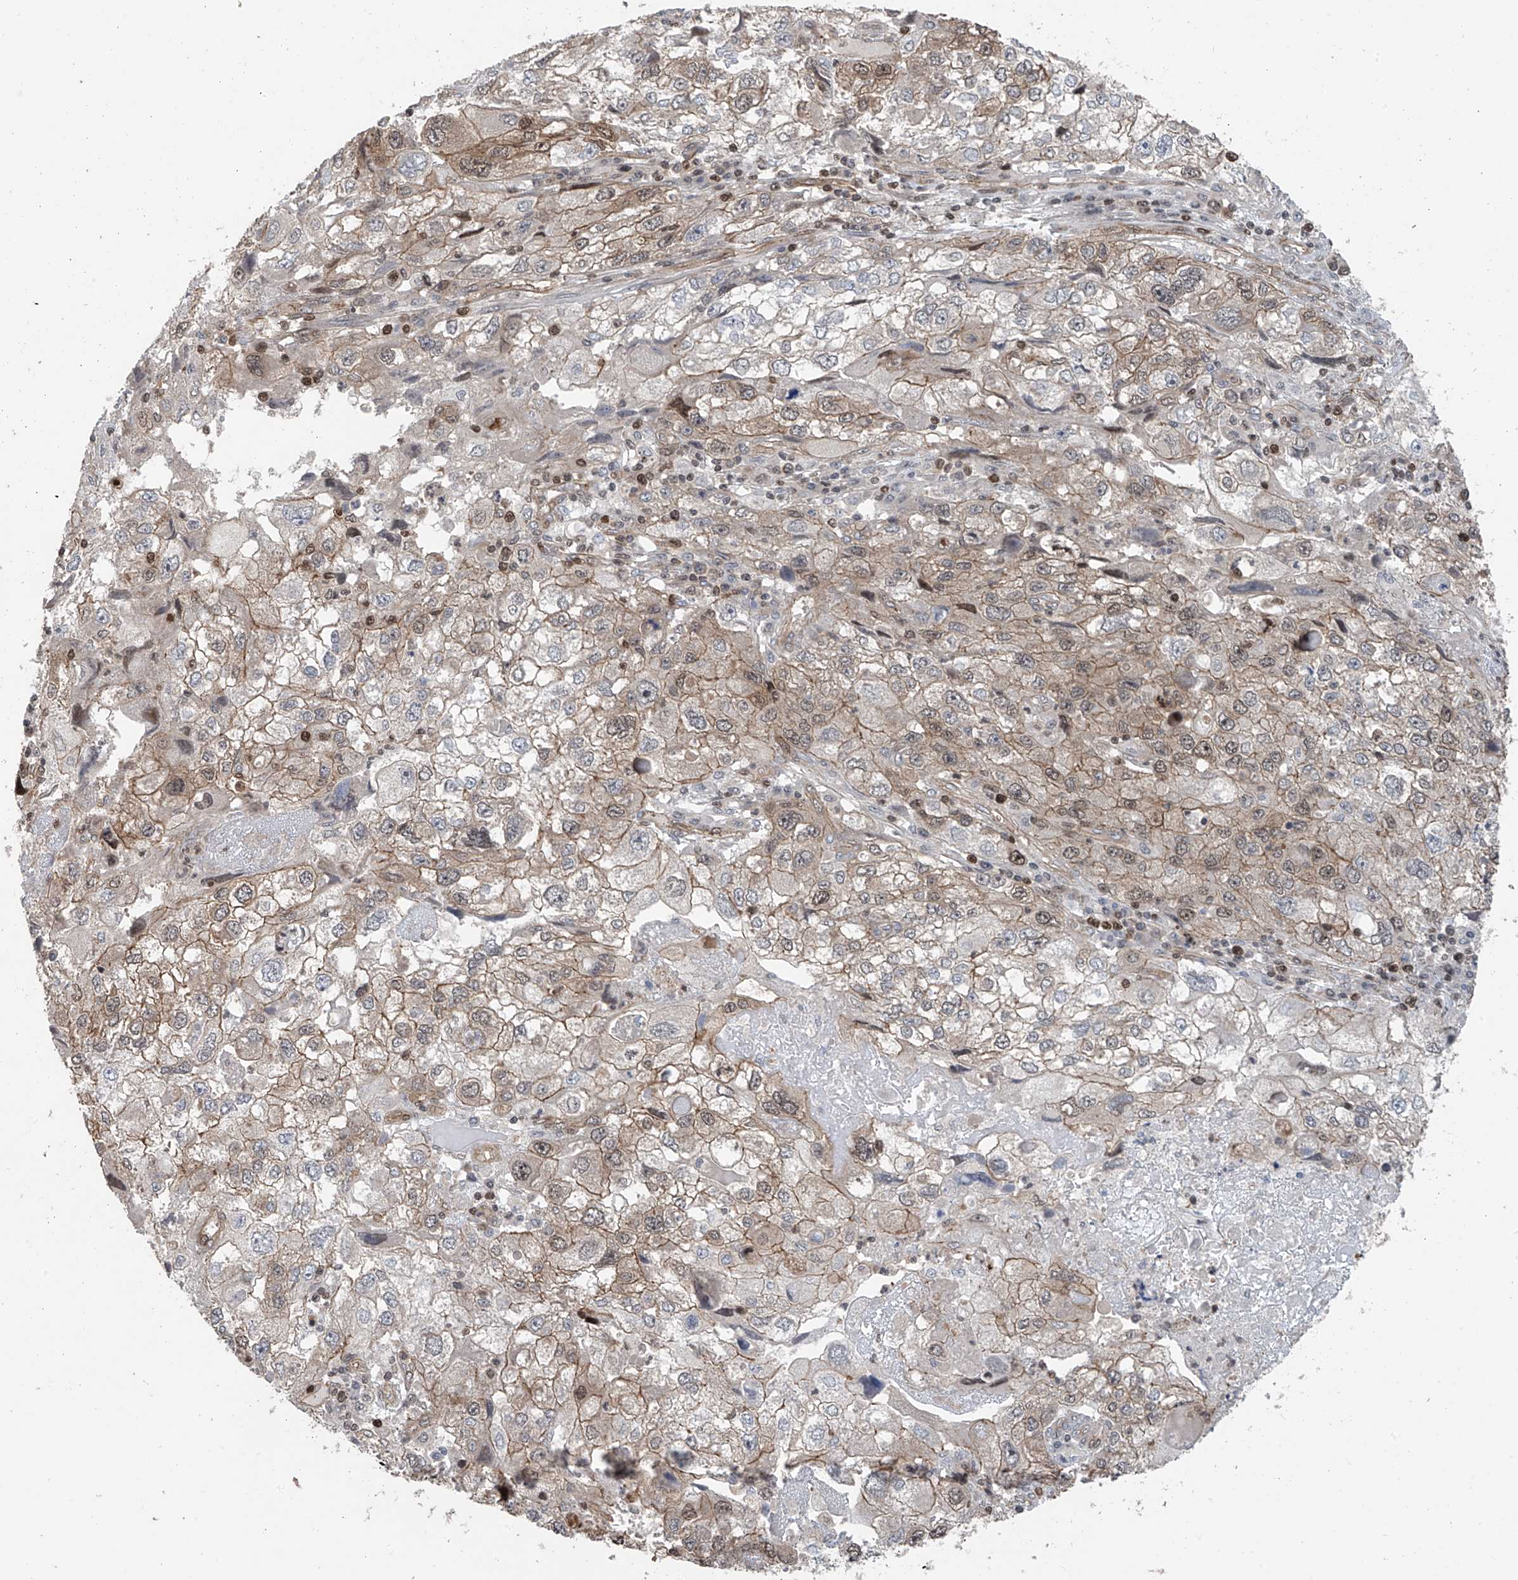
{"staining": {"intensity": "weak", "quantity": "<25%", "location": "cytoplasmic/membranous,nuclear"}, "tissue": "endometrial cancer", "cell_type": "Tumor cells", "image_type": "cancer", "snomed": [{"axis": "morphology", "description": "Adenocarcinoma, NOS"}, {"axis": "topography", "description": "Endometrium"}], "caption": "The micrograph shows no significant expression in tumor cells of endometrial cancer (adenocarcinoma).", "gene": "DNAJC9", "patient": {"sex": "female", "age": 49}}